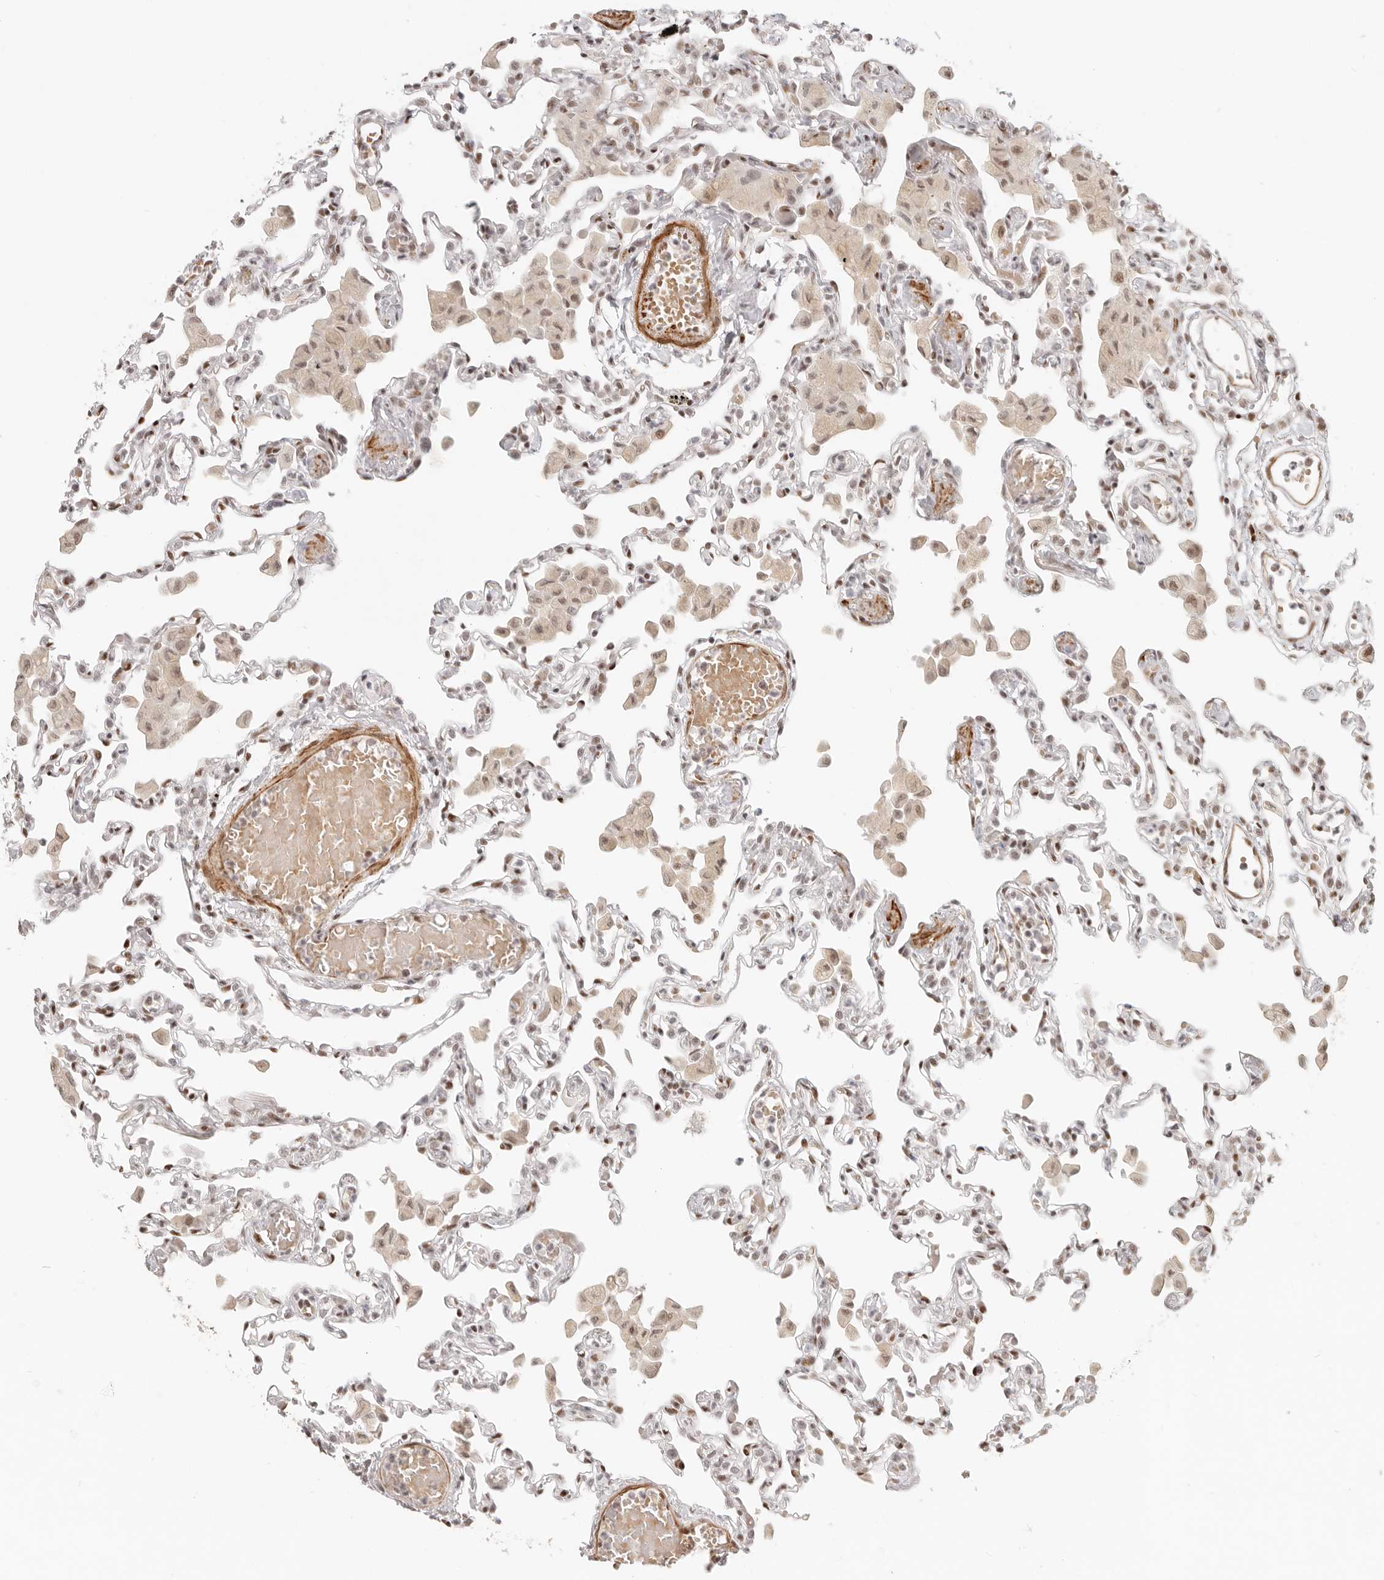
{"staining": {"intensity": "moderate", "quantity": "25%-75%", "location": "nuclear"}, "tissue": "lung", "cell_type": "Alveolar cells", "image_type": "normal", "snomed": [{"axis": "morphology", "description": "Normal tissue, NOS"}, {"axis": "topography", "description": "Bronchus"}, {"axis": "topography", "description": "Lung"}], "caption": "Protein staining by IHC reveals moderate nuclear staining in approximately 25%-75% of alveolar cells in normal lung.", "gene": "GABPA", "patient": {"sex": "female", "age": 49}}